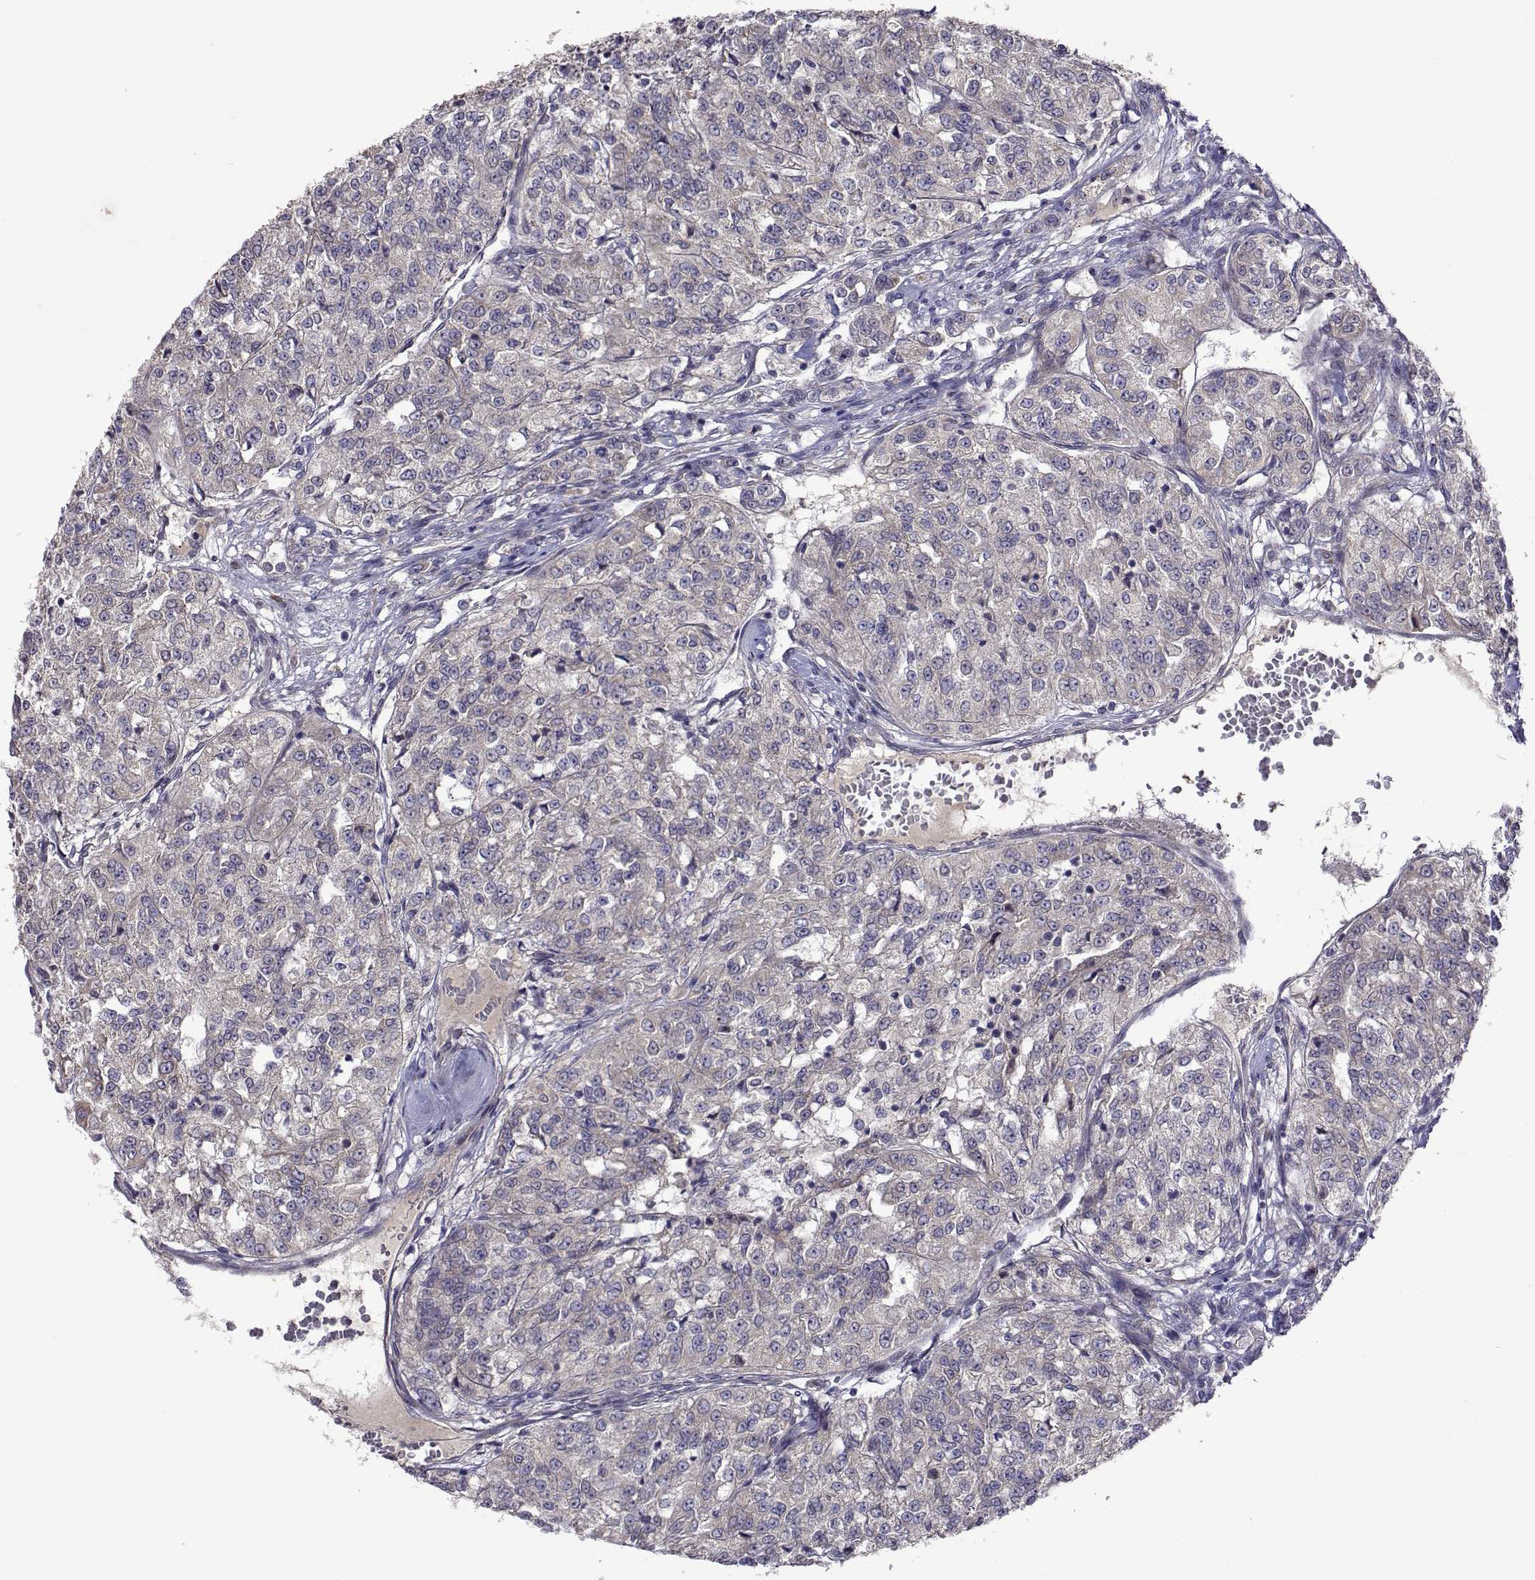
{"staining": {"intensity": "negative", "quantity": "none", "location": "none"}, "tissue": "renal cancer", "cell_type": "Tumor cells", "image_type": "cancer", "snomed": [{"axis": "morphology", "description": "Adenocarcinoma, NOS"}, {"axis": "topography", "description": "Kidney"}], "caption": "Immunohistochemical staining of human renal cancer displays no significant staining in tumor cells. The staining is performed using DAB brown chromogen with nuclei counter-stained in using hematoxylin.", "gene": "TARBP2", "patient": {"sex": "female", "age": 63}}